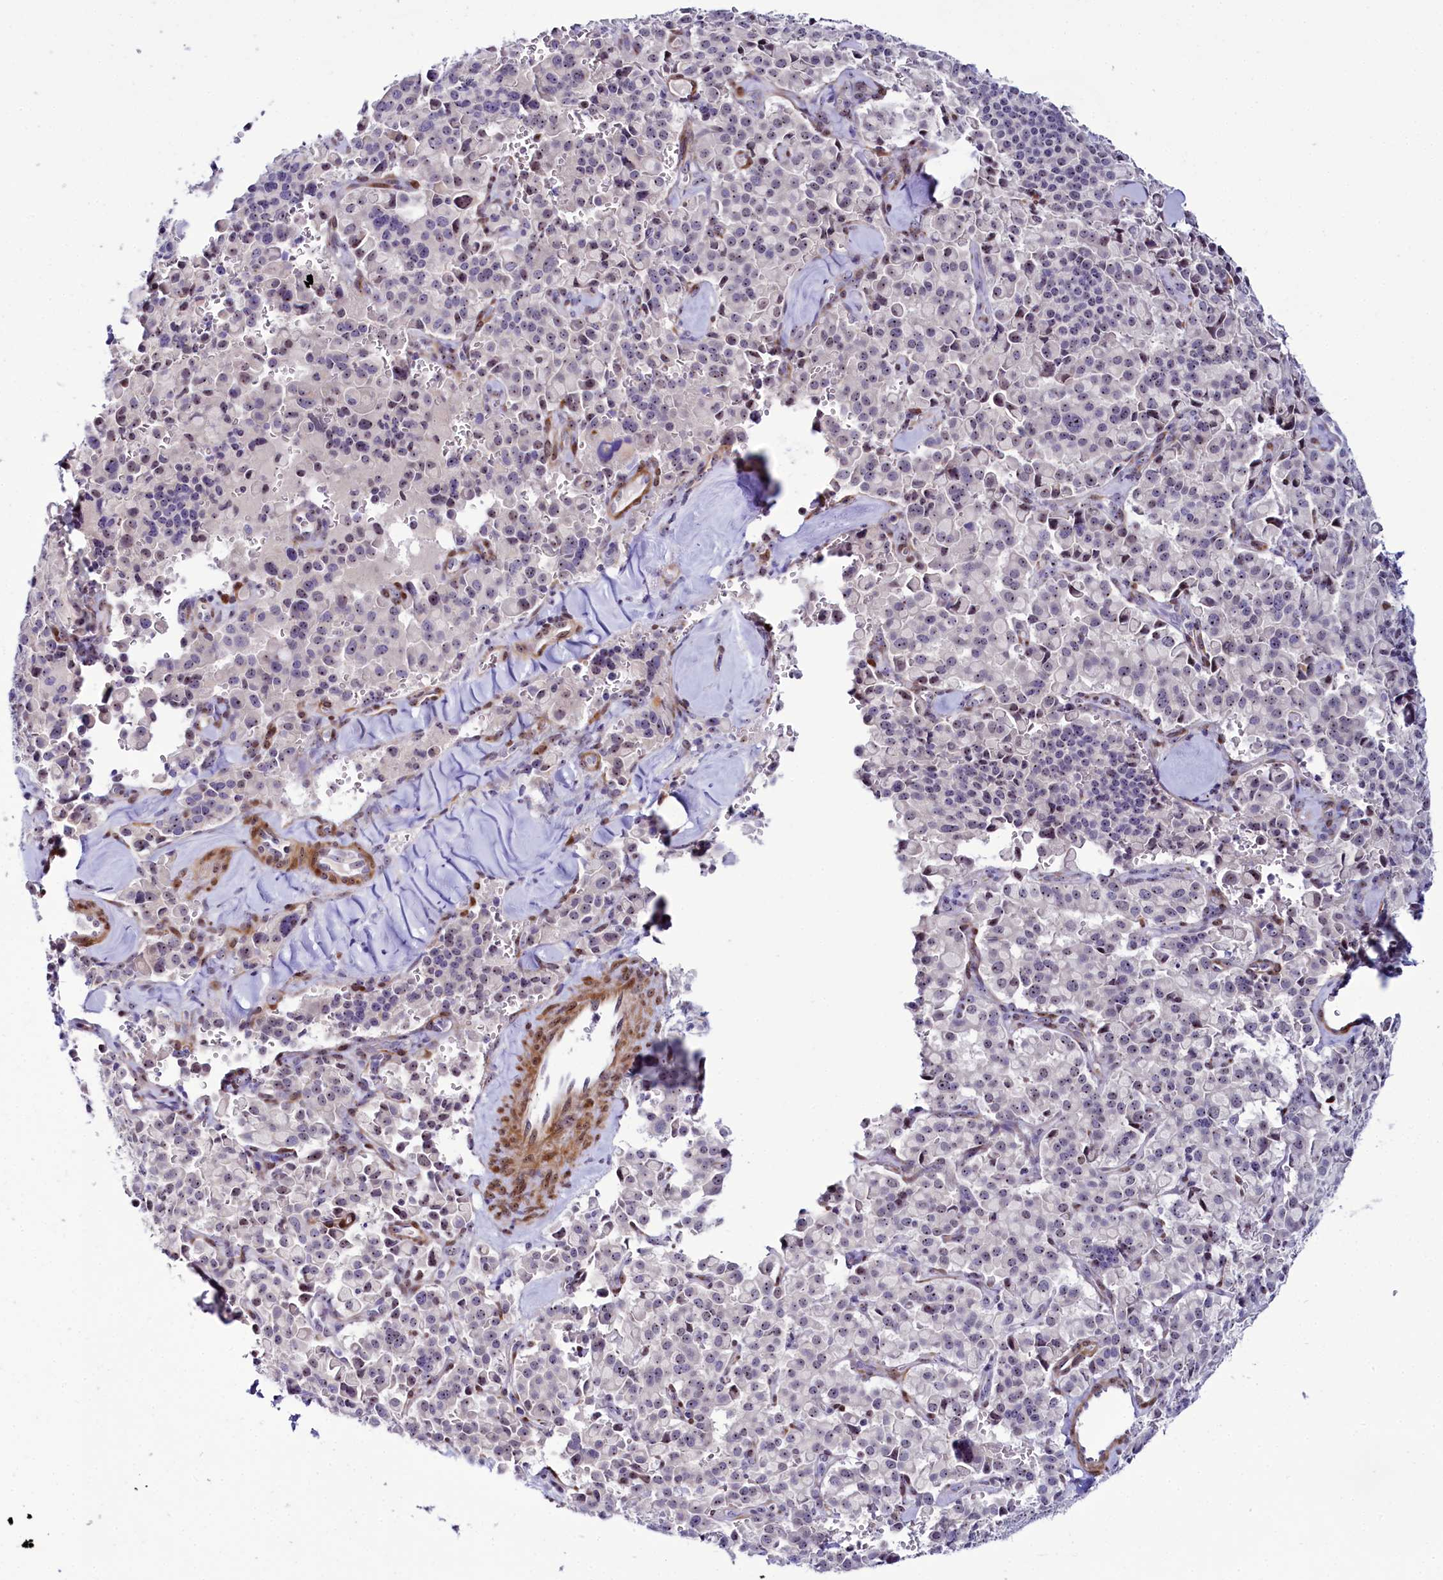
{"staining": {"intensity": "weak", "quantity": "25%-75%", "location": "nuclear"}, "tissue": "pancreatic cancer", "cell_type": "Tumor cells", "image_type": "cancer", "snomed": [{"axis": "morphology", "description": "Adenocarcinoma, NOS"}, {"axis": "topography", "description": "Pancreas"}], "caption": "Tumor cells exhibit low levels of weak nuclear positivity in about 25%-75% of cells in human pancreatic cancer.", "gene": "TCOF1", "patient": {"sex": "male", "age": 65}}